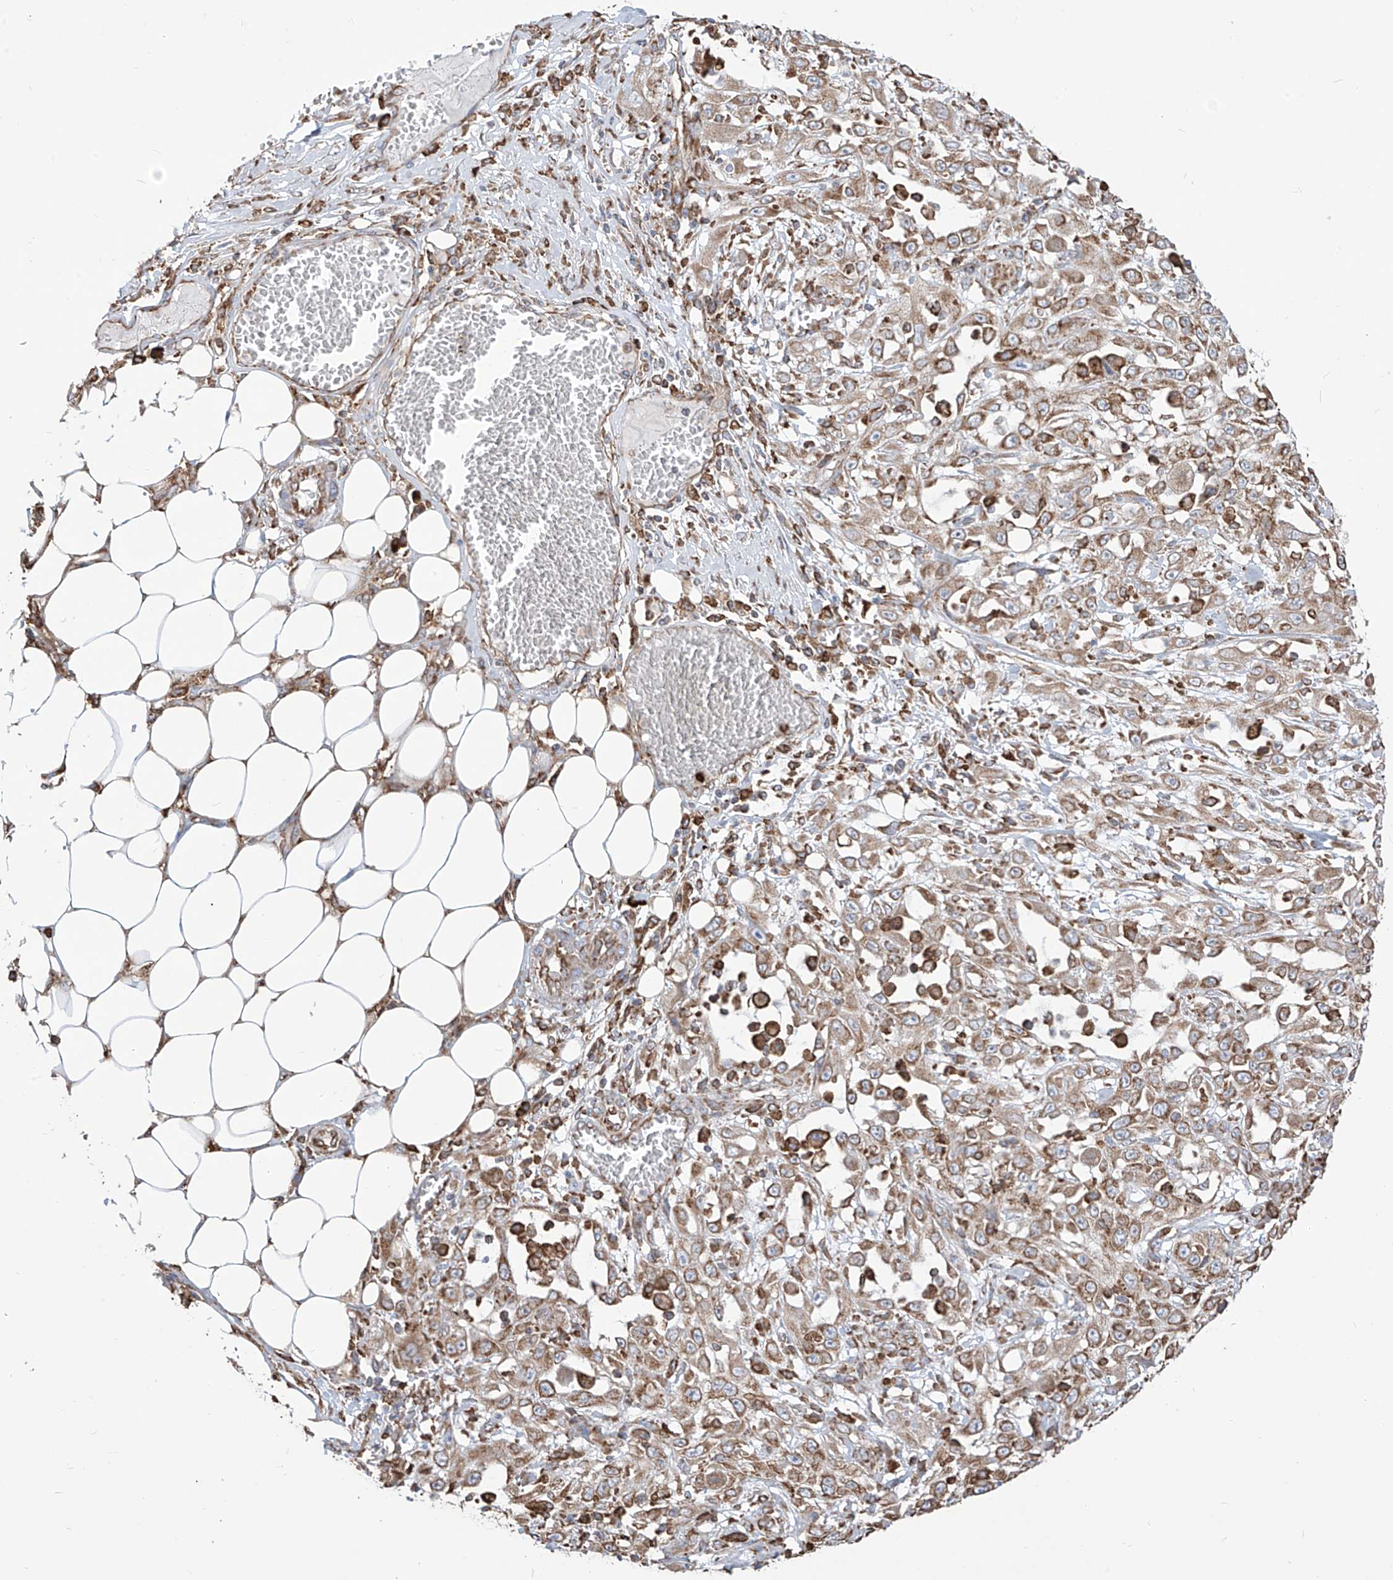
{"staining": {"intensity": "weak", "quantity": ">75%", "location": "cytoplasmic/membranous"}, "tissue": "skin cancer", "cell_type": "Tumor cells", "image_type": "cancer", "snomed": [{"axis": "morphology", "description": "Squamous cell carcinoma, NOS"}, {"axis": "morphology", "description": "Squamous cell carcinoma, metastatic, NOS"}, {"axis": "topography", "description": "Skin"}, {"axis": "topography", "description": "Lymph node"}], "caption": "Weak cytoplasmic/membranous expression for a protein is identified in approximately >75% of tumor cells of skin squamous cell carcinoma using IHC.", "gene": "PDIA6", "patient": {"sex": "male", "age": 75}}